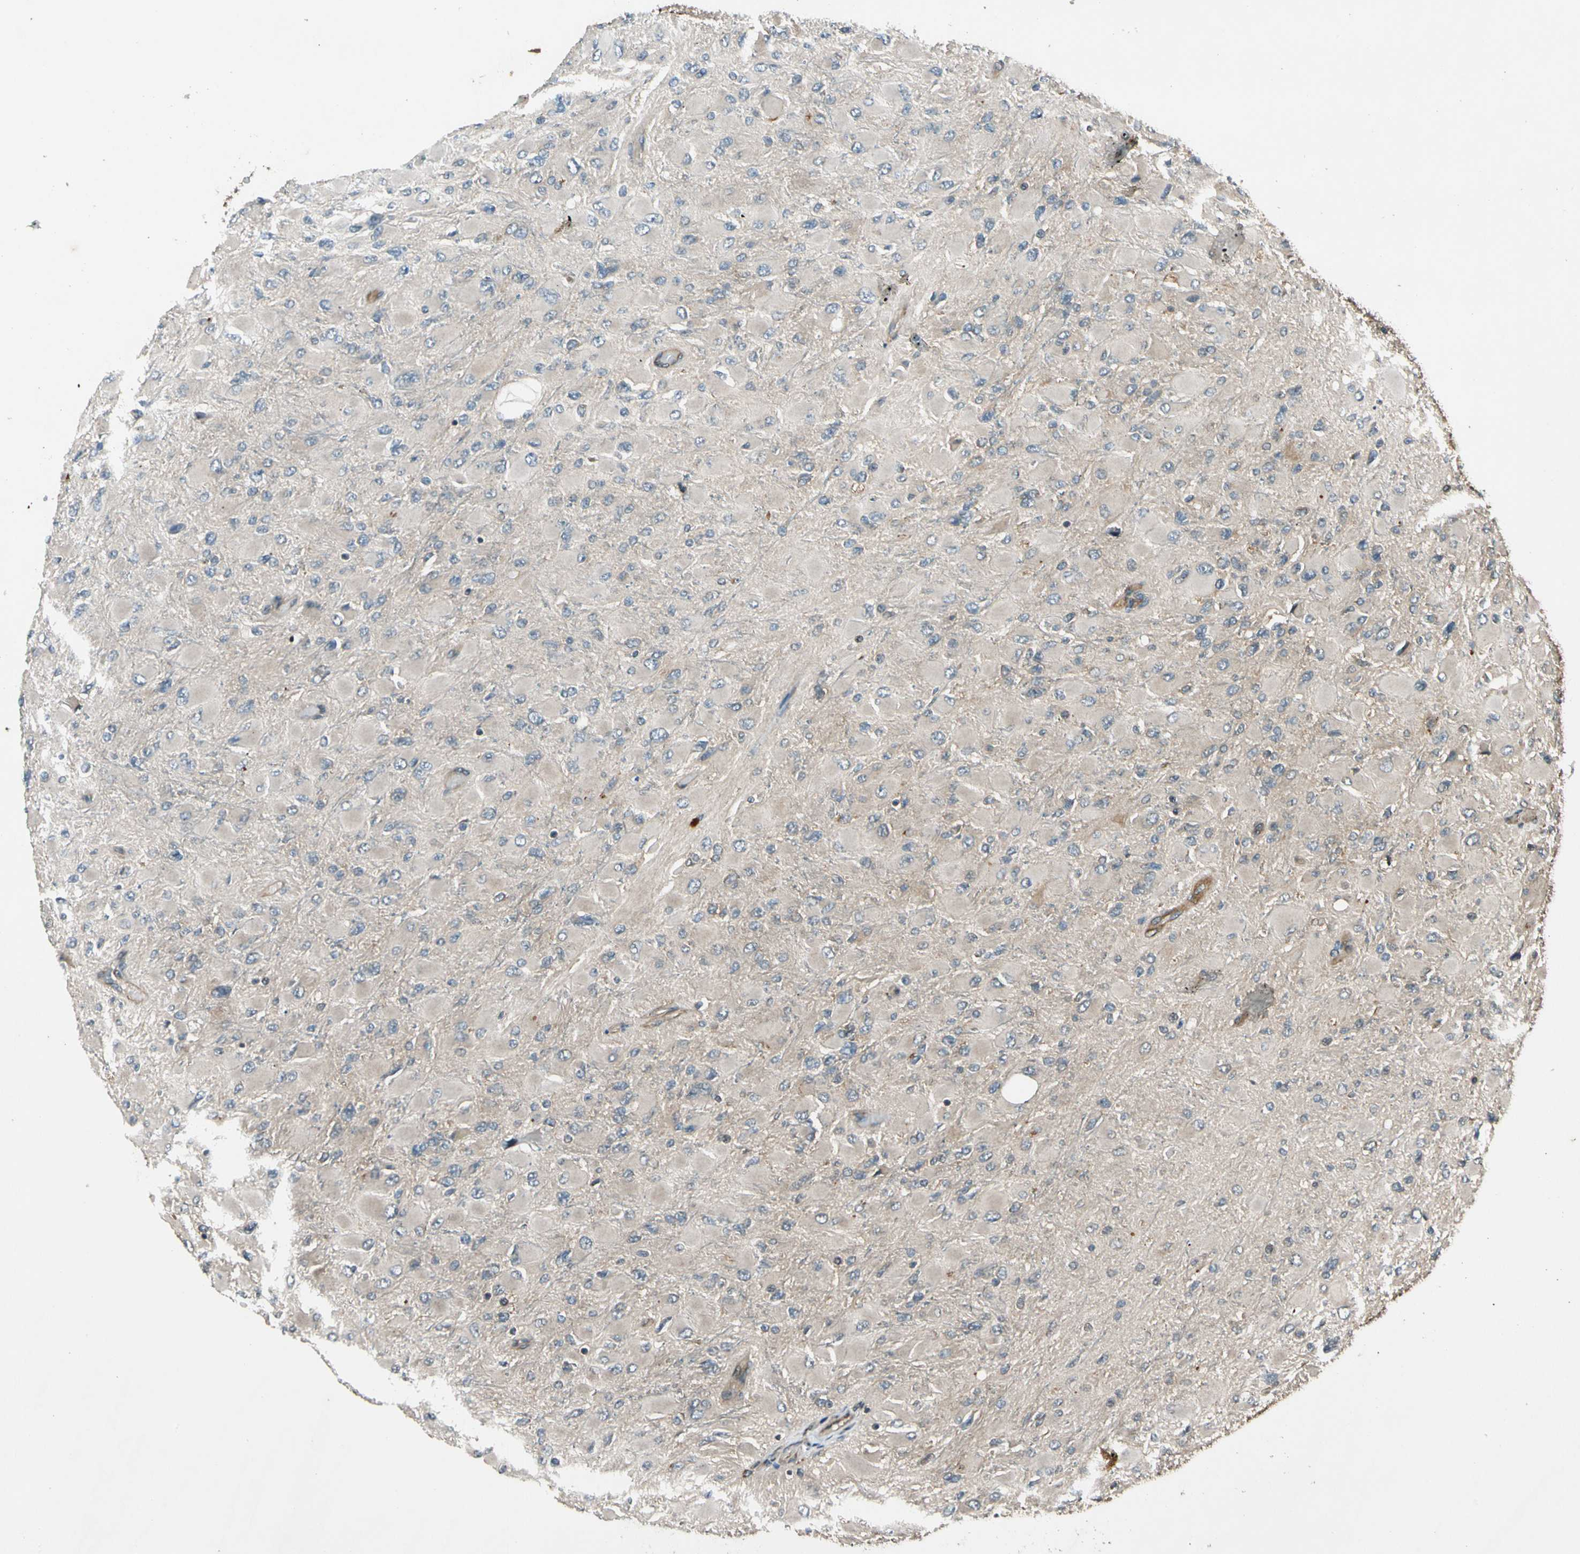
{"staining": {"intensity": "negative", "quantity": "none", "location": "none"}, "tissue": "glioma", "cell_type": "Tumor cells", "image_type": "cancer", "snomed": [{"axis": "morphology", "description": "Glioma, malignant, High grade"}, {"axis": "topography", "description": "Cerebral cortex"}], "caption": "Tumor cells show no significant expression in malignant glioma (high-grade). (IHC, brightfield microscopy, high magnification).", "gene": "ROCK2", "patient": {"sex": "female", "age": 36}}